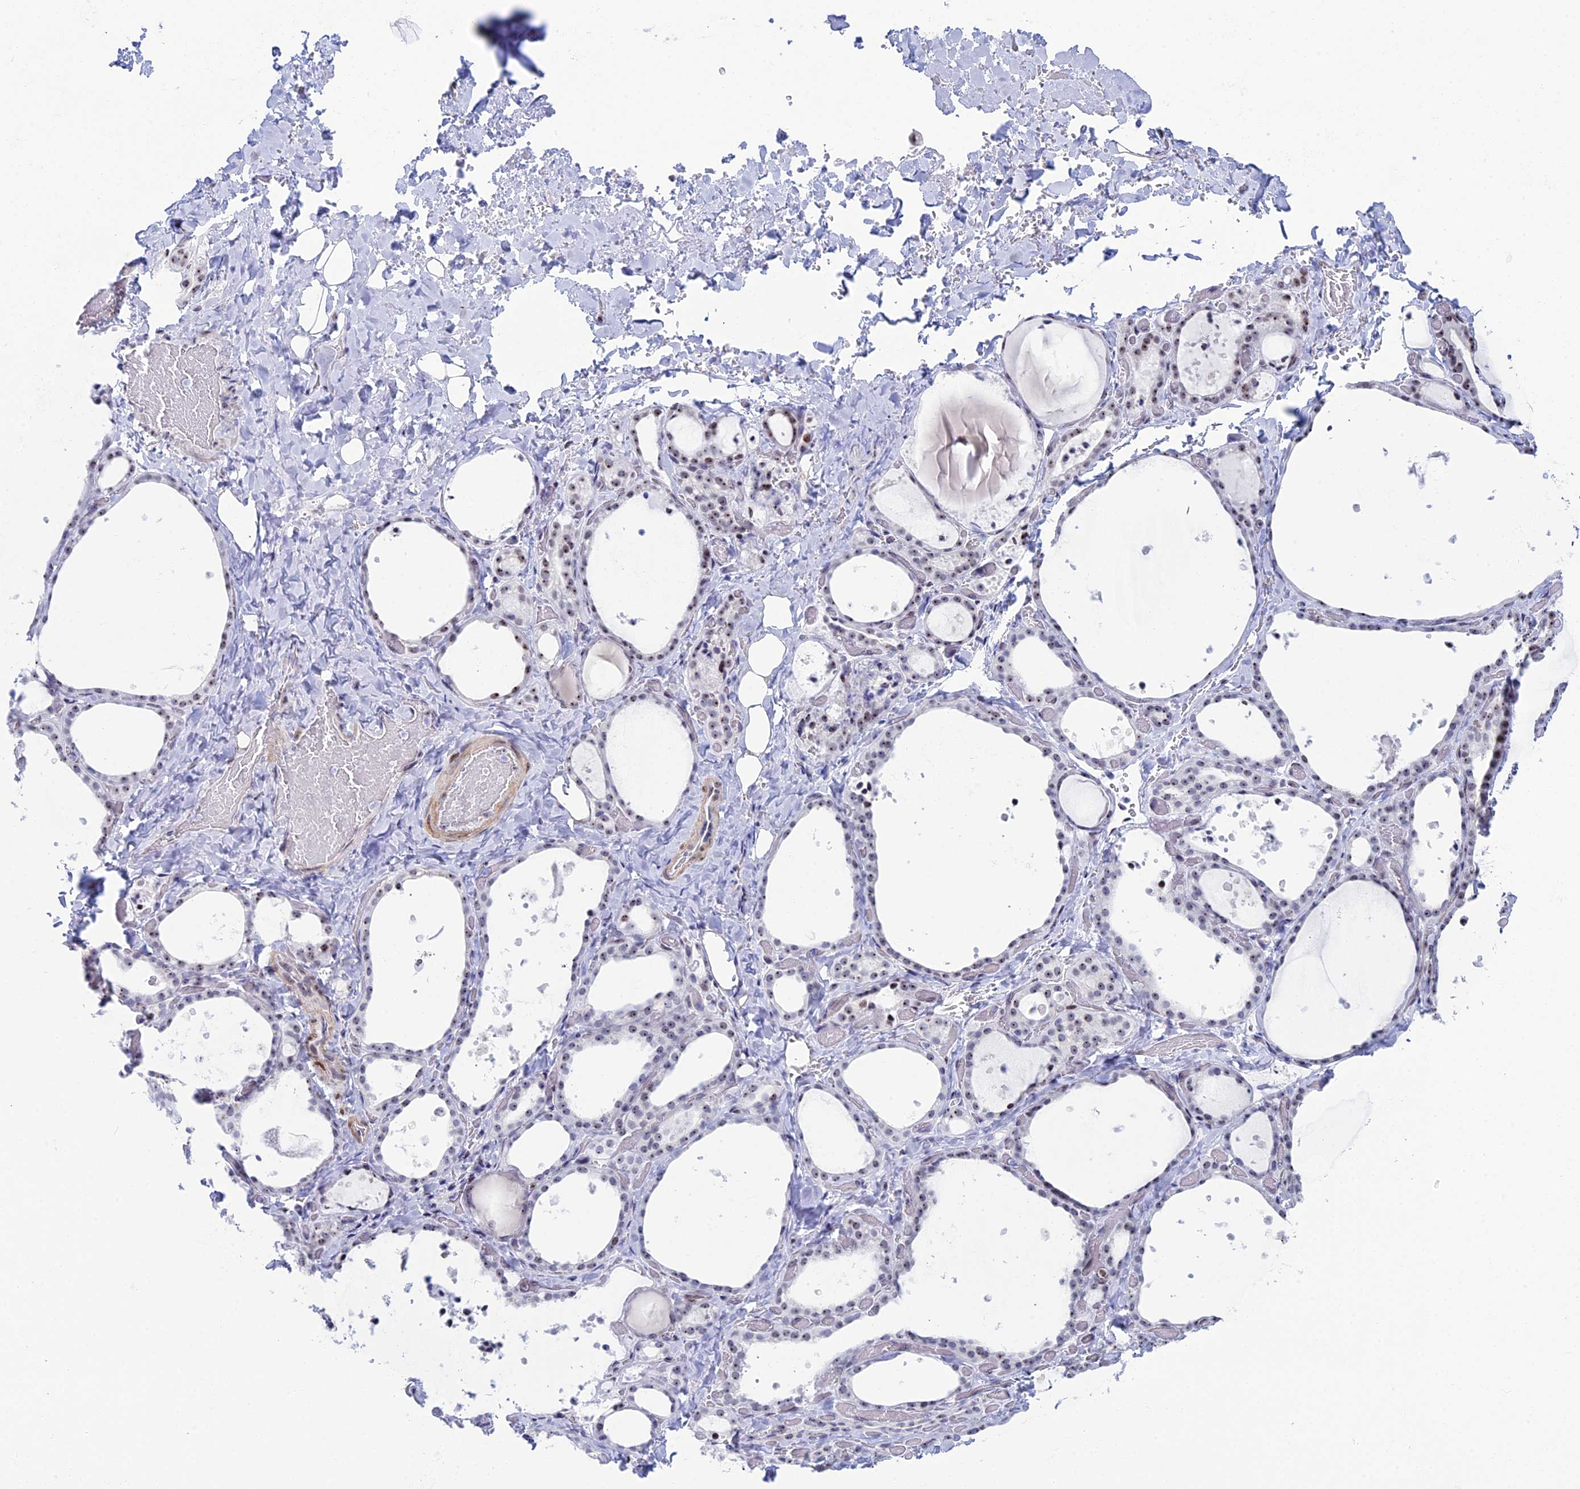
{"staining": {"intensity": "weak", "quantity": "25%-75%", "location": "nuclear"}, "tissue": "thyroid gland", "cell_type": "Glandular cells", "image_type": "normal", "snomed": [{"axis": "morphology", "description": "Normal tissue, NOS"}, {"axis": "topography", "description": "Thyroid gland"}], "caption": "Immunohistochemical staining of benign thyroid gland displays 25%-75% levels of weak nuclear protein staining in about 25%-75% of glandular cells. (Stains: DAB in brown, nuclei in blue, Microscopy: brightfield microscopy at high magnification).", "gene": "CCDC86", "patient": {"sex": "female", "age": 44}}